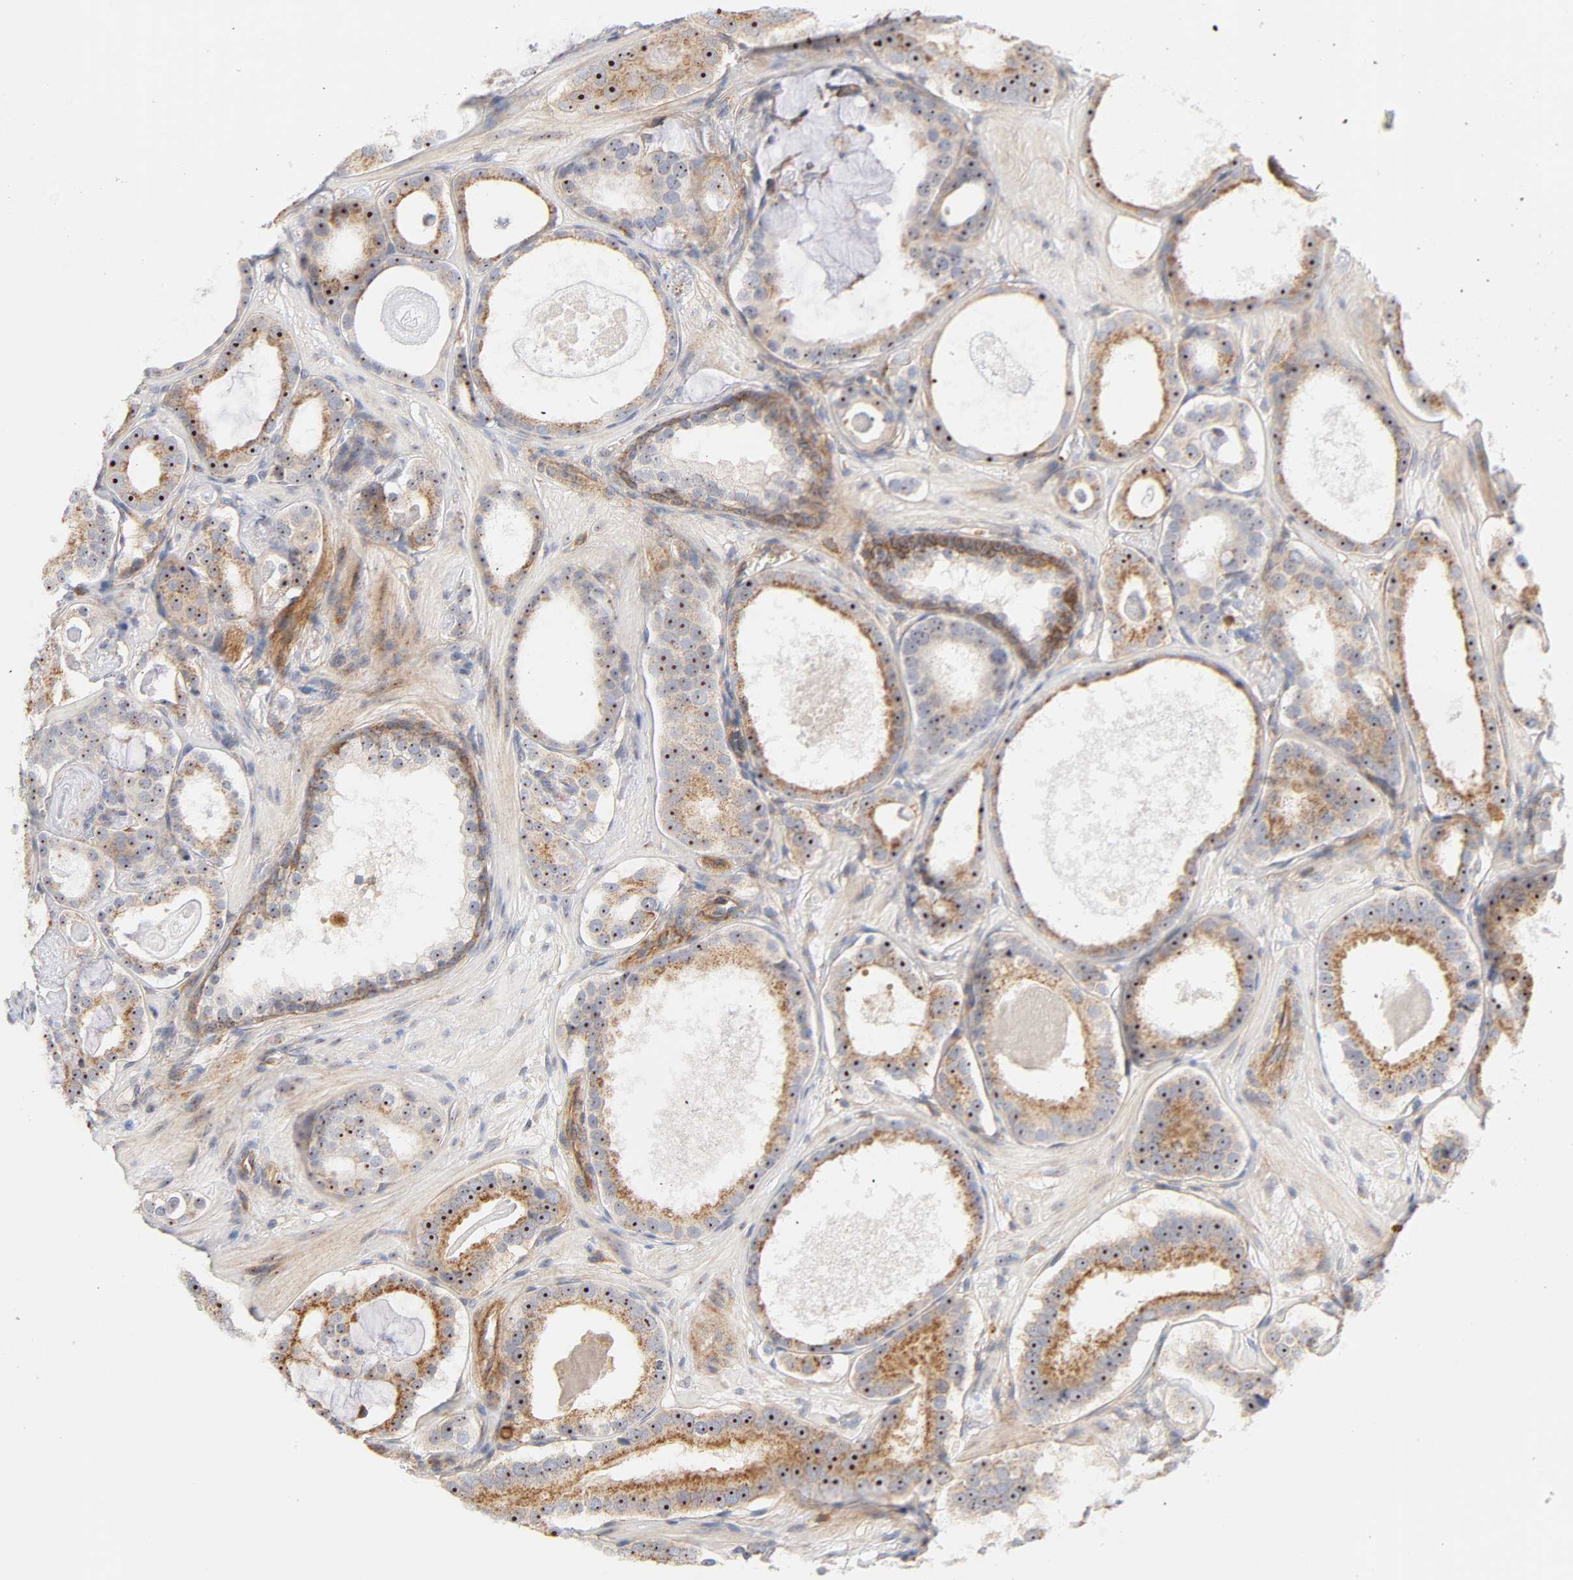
{"staining": {"intensity": "strong", "quantity": ">75%", "location": "cytoplasmic/membranous,nuclear"}, "tissue": "prostate cancer", "cell_type": "Tumor cells", "image_type": "cancer", "snomed": [{"axis": "morphology", "description": "Adenocarcinoma, Low grade"}, {"axis": "topography", "description": "Prostate"}], "caption": "Protein staining reveals strong cytoplasmic/membranous and nuclear staining in approximately >75% of tumor cells in prostate adenocarcinoma (low-grade).", "gene": "PLD1", "patient": {"sex": "male", "age": 57}}